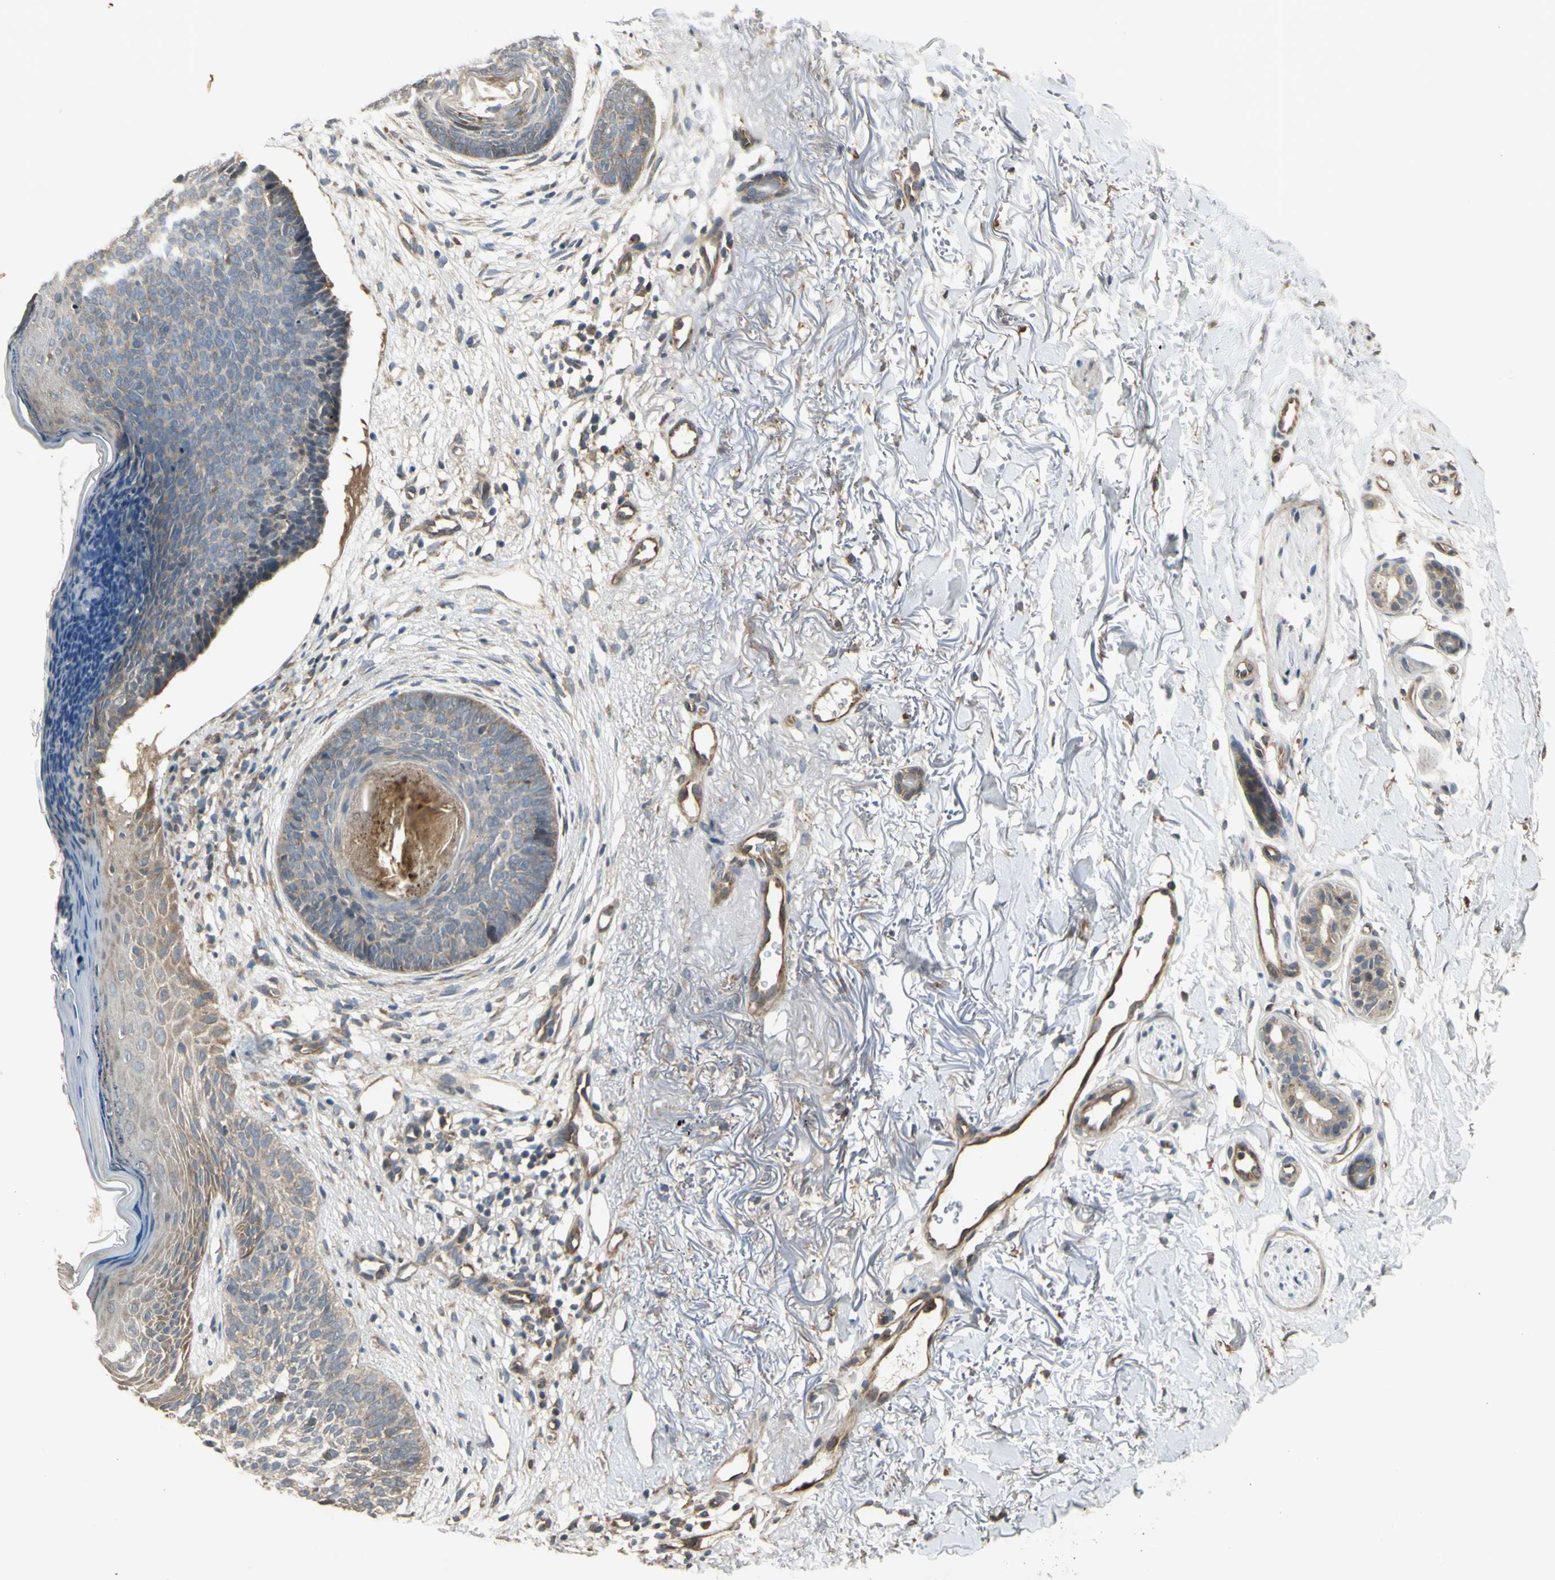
{"staining": {"intensity": "weak", "quantity": "25%-75%", "location": "cytoplasmic/membranous"}, "tissue": "skin cancer", "cell_type": "Tumor cells", "image_type": "cancer", "snomed": [{"axis": "morphology", "description": "Basal cell carcinoma"}, {"axis": "topography", "description": "Skin"}], "caption": "Tumor cells reveal low levels of weak cytoplasmic/membranous positivity in about 25%-75% of cells in skin basal cell carcinoma.", "gene": "EFNB2", "patient": {"sex": "female", "age": 70}}